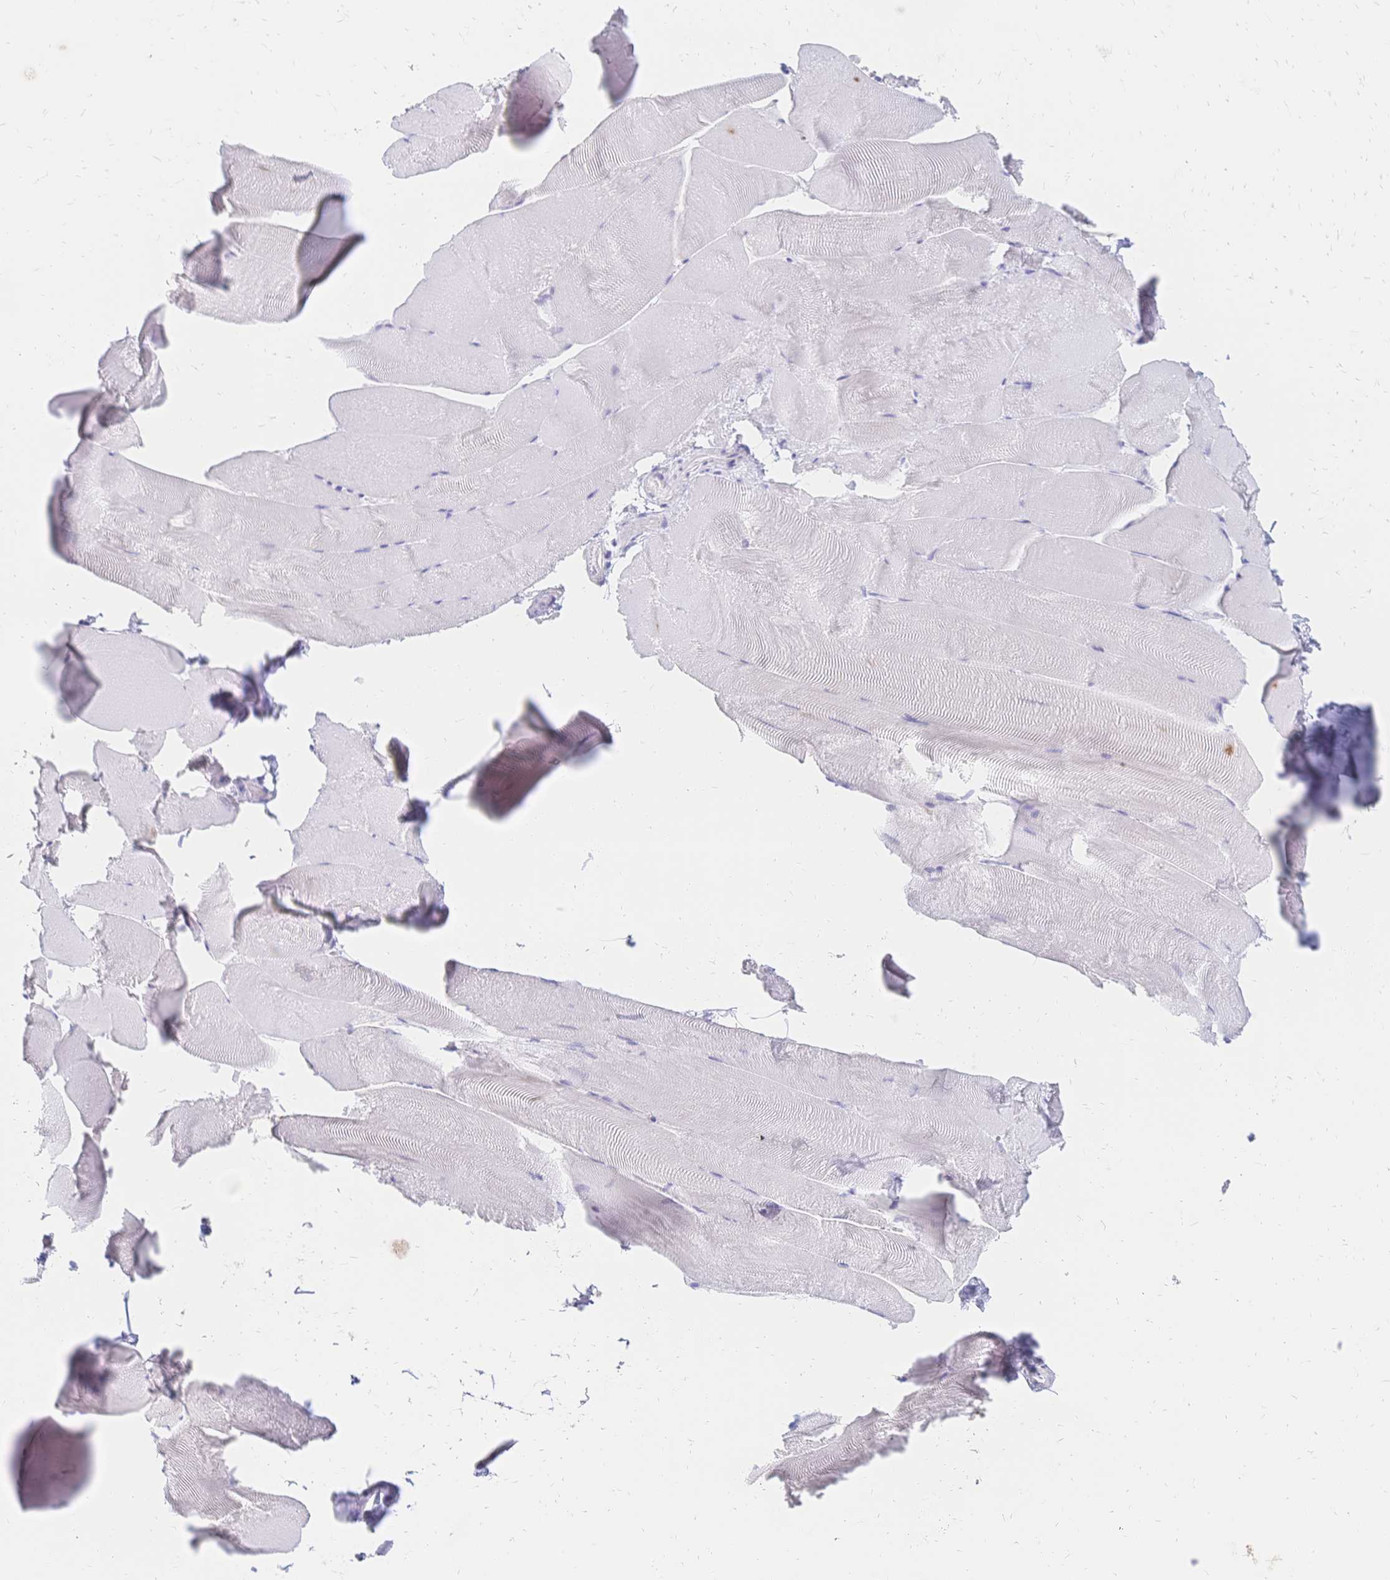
{"staining": {"intensity": "negative", "quantity": "none", "location": "none"}, "tissue": "skeletal muscle", "cell_type": "Myocytes", "image_type": "normal", "snomed": [{"axis": "morphology", "description": "Normal tissue, NOS"}, {"axis": "topography", "description": "Skeletal muscle"}], "caption": "Immunohistochemistry (IHC) photomicrograph of benign skeletal muscle: human skeletal muscle stained with DAB exhibits no significant protein expression in myocytes. The staining was performed using DAB (3,3'-diaminobenzidine) to visualize the protein expression in brown, while the nuclei were stained in blue with hematoxylin (Magnification: 20x).", "gene": "PSORS1C2", "patient": {"sex": "female", "age": 64}}